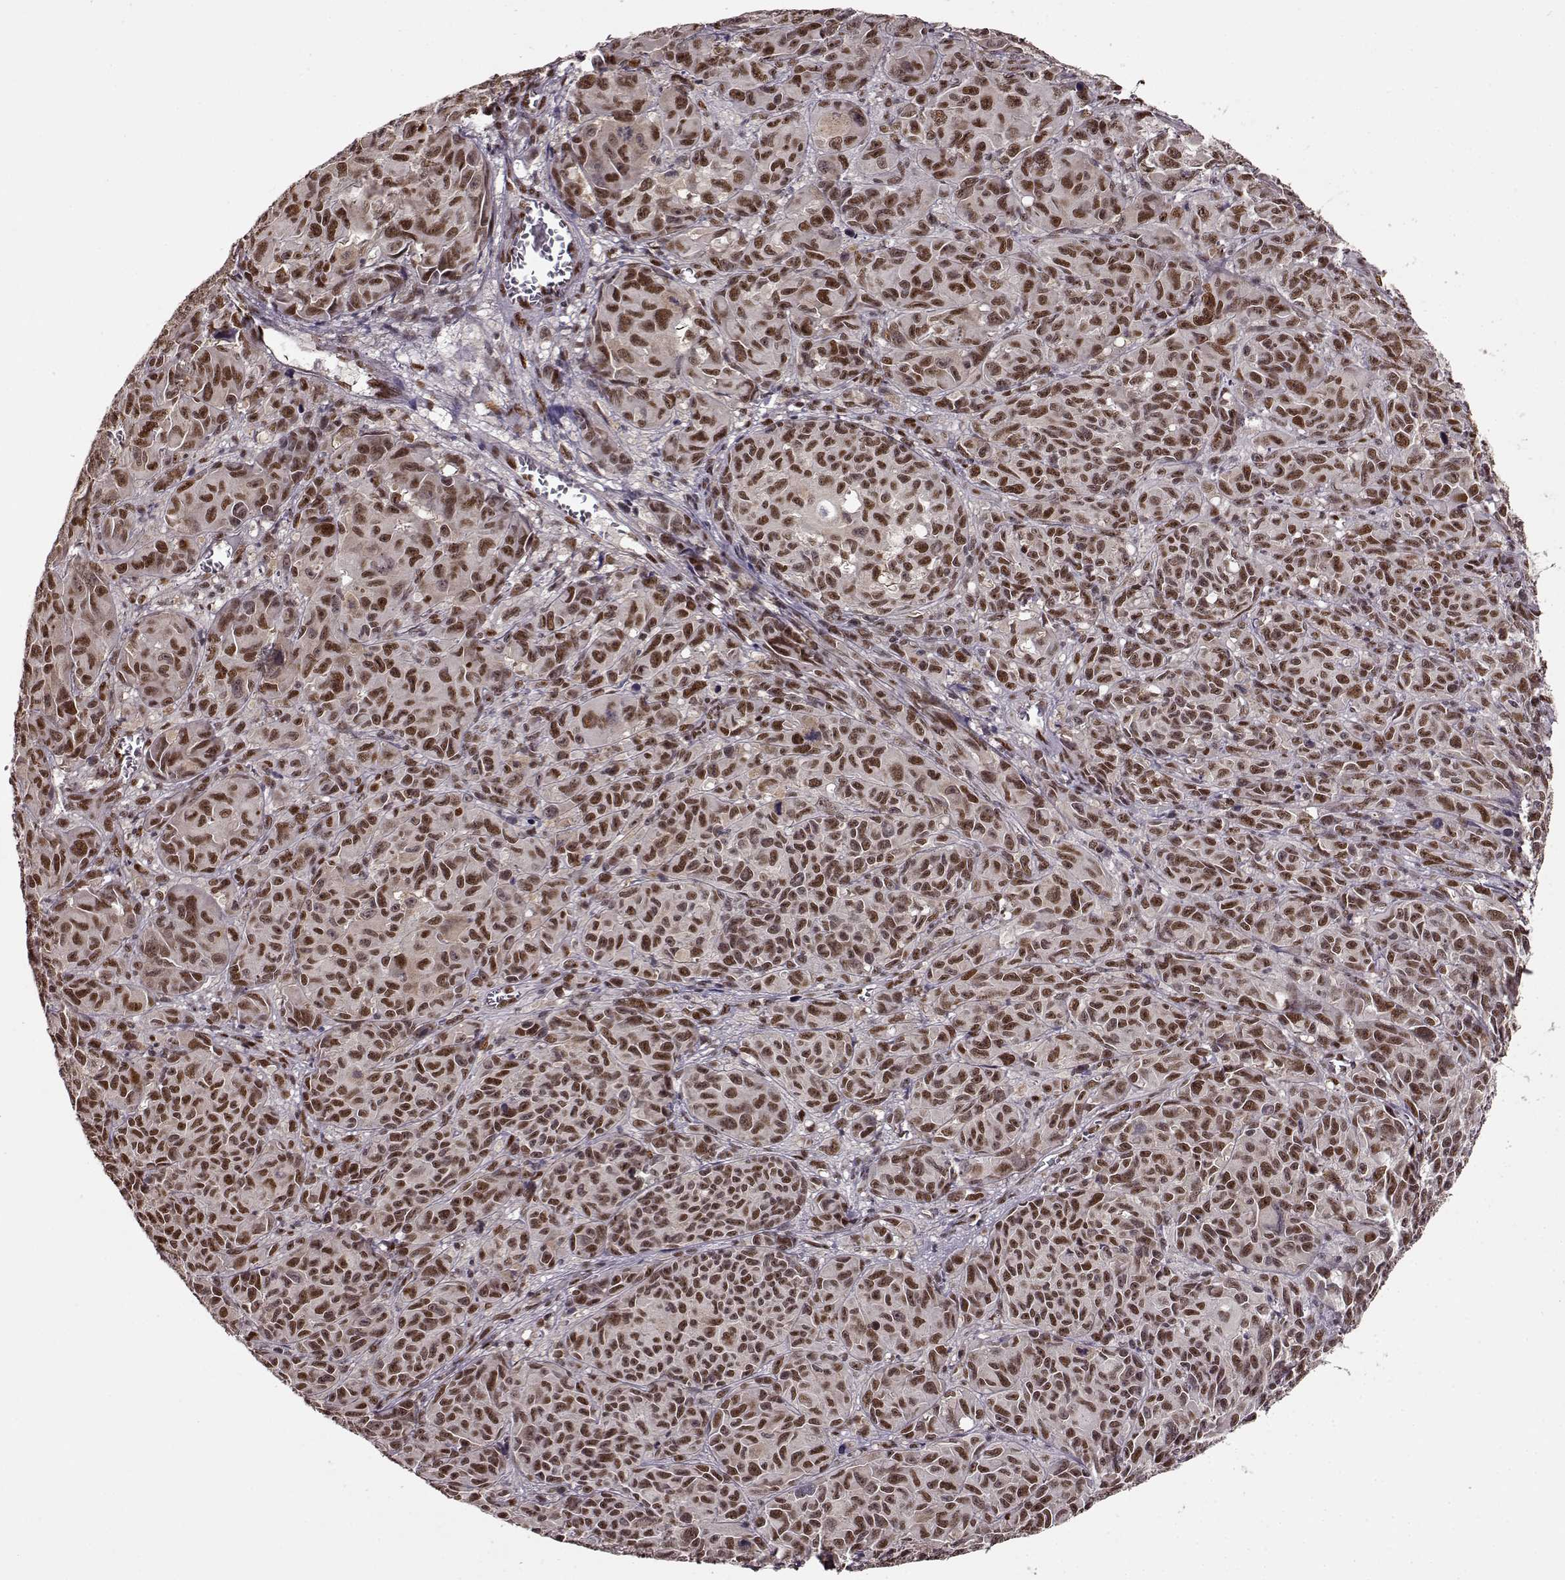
{"staining": {"intensity": "strong", "quantity": ">75%", "location": "nuclear"}, "tissue": "melanoma", "cell_type": "Tumor cells", "image_type": "cancer", "snomed": [{"axis": "morphology", "description": "Malignant melanoma, NOS"}, {"axis": "topography", "description": "Vulva, labia, clitoris and Bartholin´s gland, NO"}], "caption": "The immunohistochemical stain labels strong nuclear positivity in tumor cells of malignant melanoma tissue. The staining was performed using DAB (3,3'-diaminobenzidine) to visualize the protein expression in brown, while the nuclei were stained in blue with hematoxylin (Magnification: 20x).", "gene": "FTO", "patient": {"sex": "female", "age": 75}}